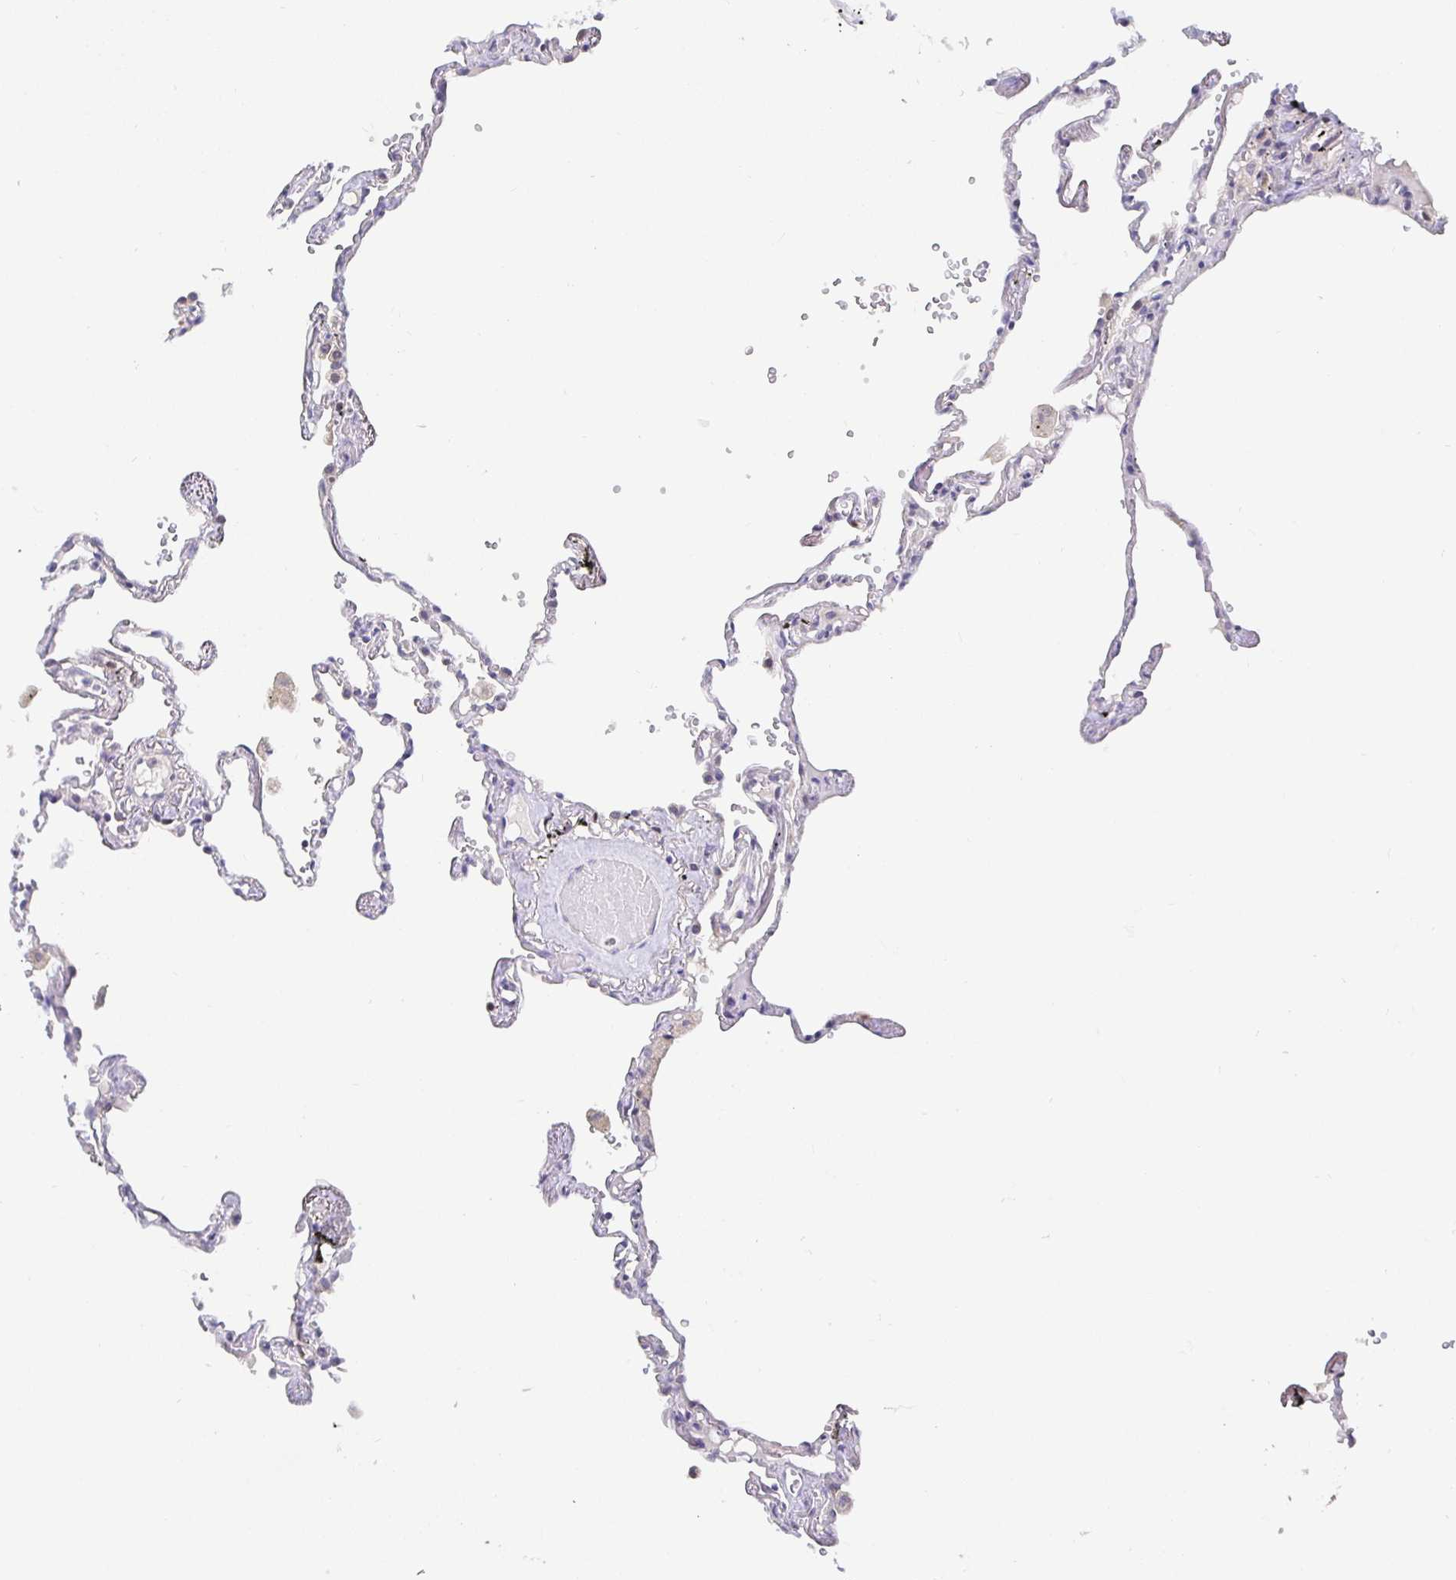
{"staining": {"intensity": "negative", "quantity": "none", "location": "none"}, "tissue": "lung", "cell_type": "Alveolar cells", "image_type": "normal", "snomed": [{"axis": "morphology", "description": "Normal tissue, NOS"}, {"axis": "topography", "description": "Lung"}], "caption": "Immunohistochemistry (IHC) of benign lung displays no staining in alveolar cells.", "gene": "SATB1", "patient": {"sex": "female", "age": 67}}